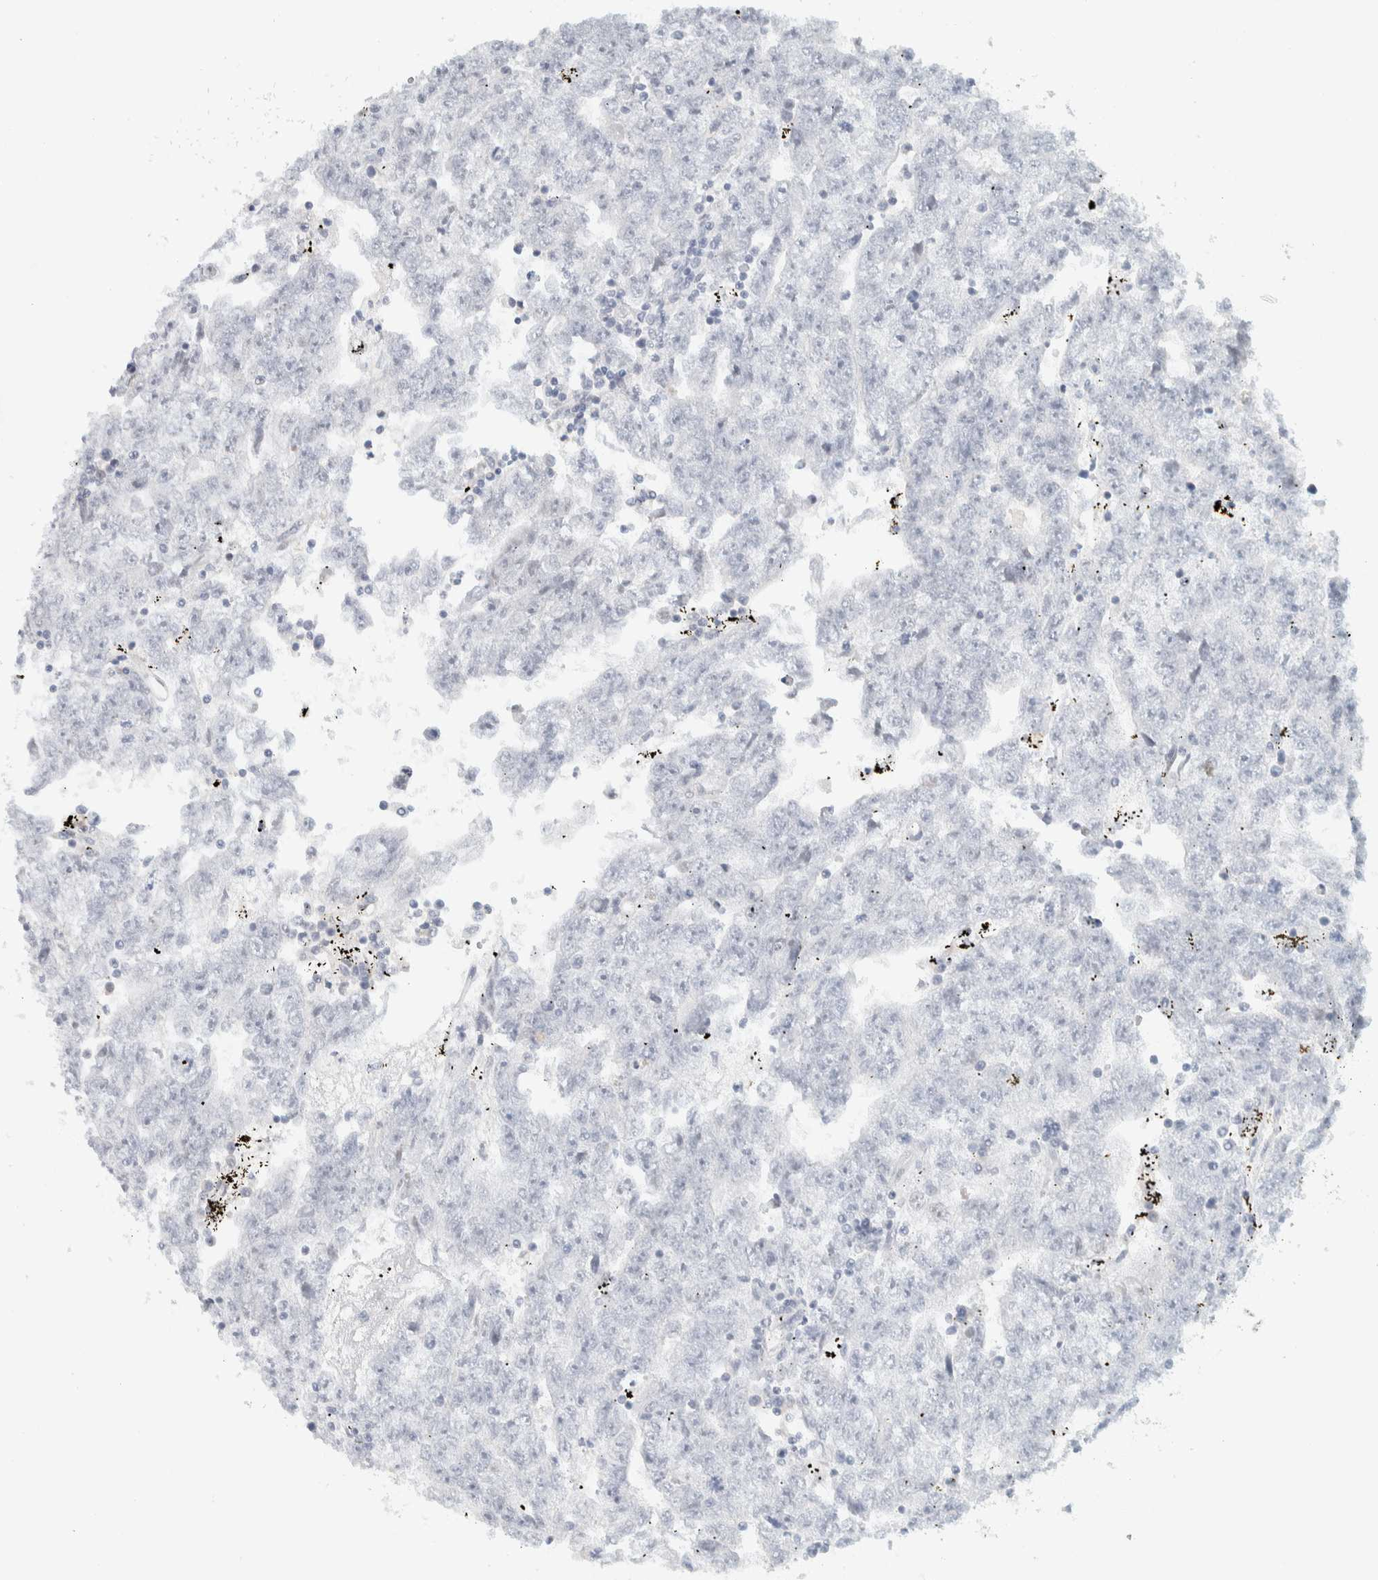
{"staining": {"intensity": "negative", "quantity": "none", "location": "none"}, "tissue": "testis cancer", "cell_type": "Tumor cells", "image_type": "cancer", "snomed": [{"axis": "morphology", "description": "Carcinoma, Embryonal, NOS"}, {"axis": "topography", "description": "Testis"}], "caption": "A high-resolution photomicrograph shows IHC staining of testis cancer, which shows no significant staining in tumor cells.", "gene": "CDH17", "patient": {"sex": "male", "age": 25}}